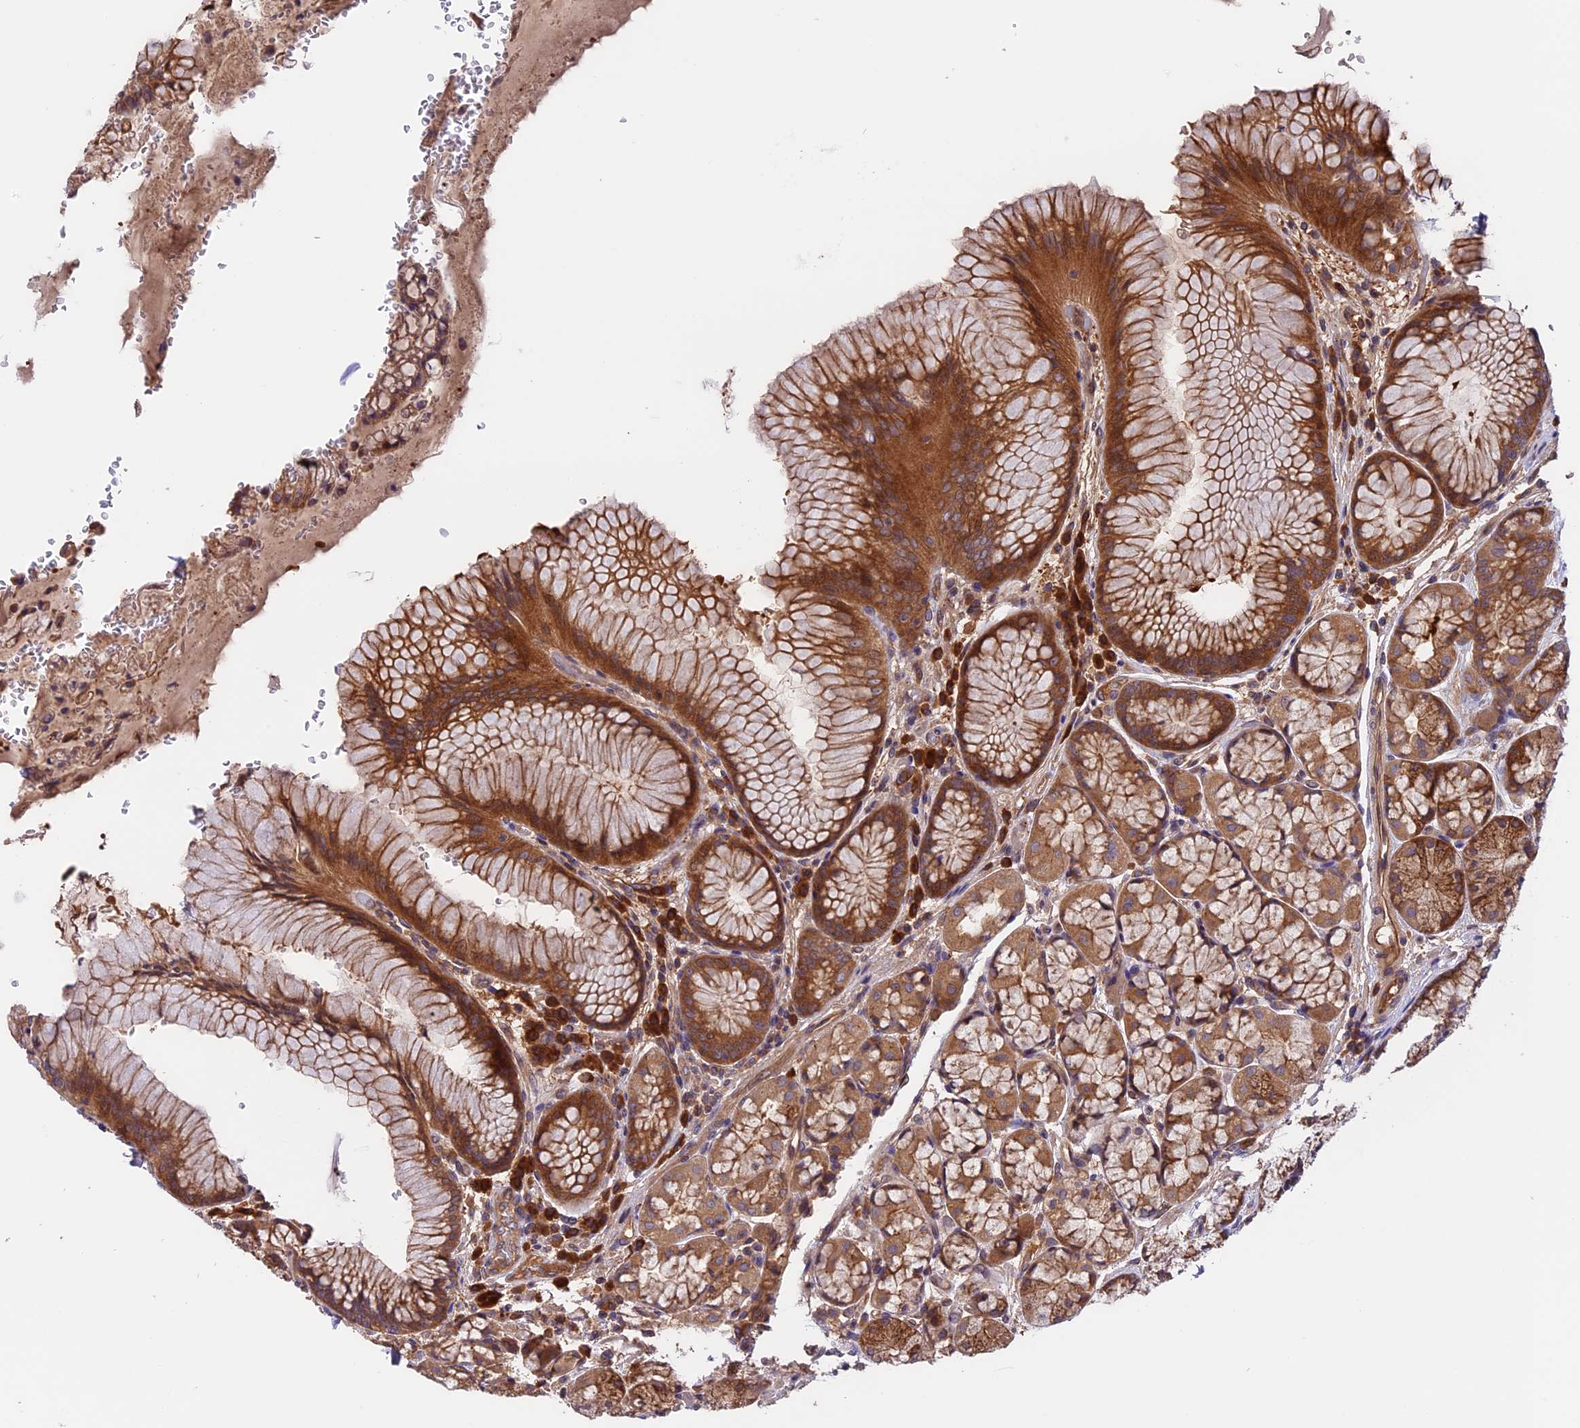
{"staining": {"intensity": "moderate", "quantity": ">75%", "location": "cytoplasmic/membranous"}, "tissue": "stomach", "cell_type": "Glandular cells", "image_type": "normal", "snomed": [{"axis": "morphology", "description": "Normal tissue, NOS"}, {"axis": "topography", "description": "Stomach"}], "caption": "Protein expression analysis of unremarkable stomach shows moderate cytoplasmic/membranous staining in about >75% of glandular cells.", "gene": "SETD6", "patient": {"sex": "male", "age": 63}}